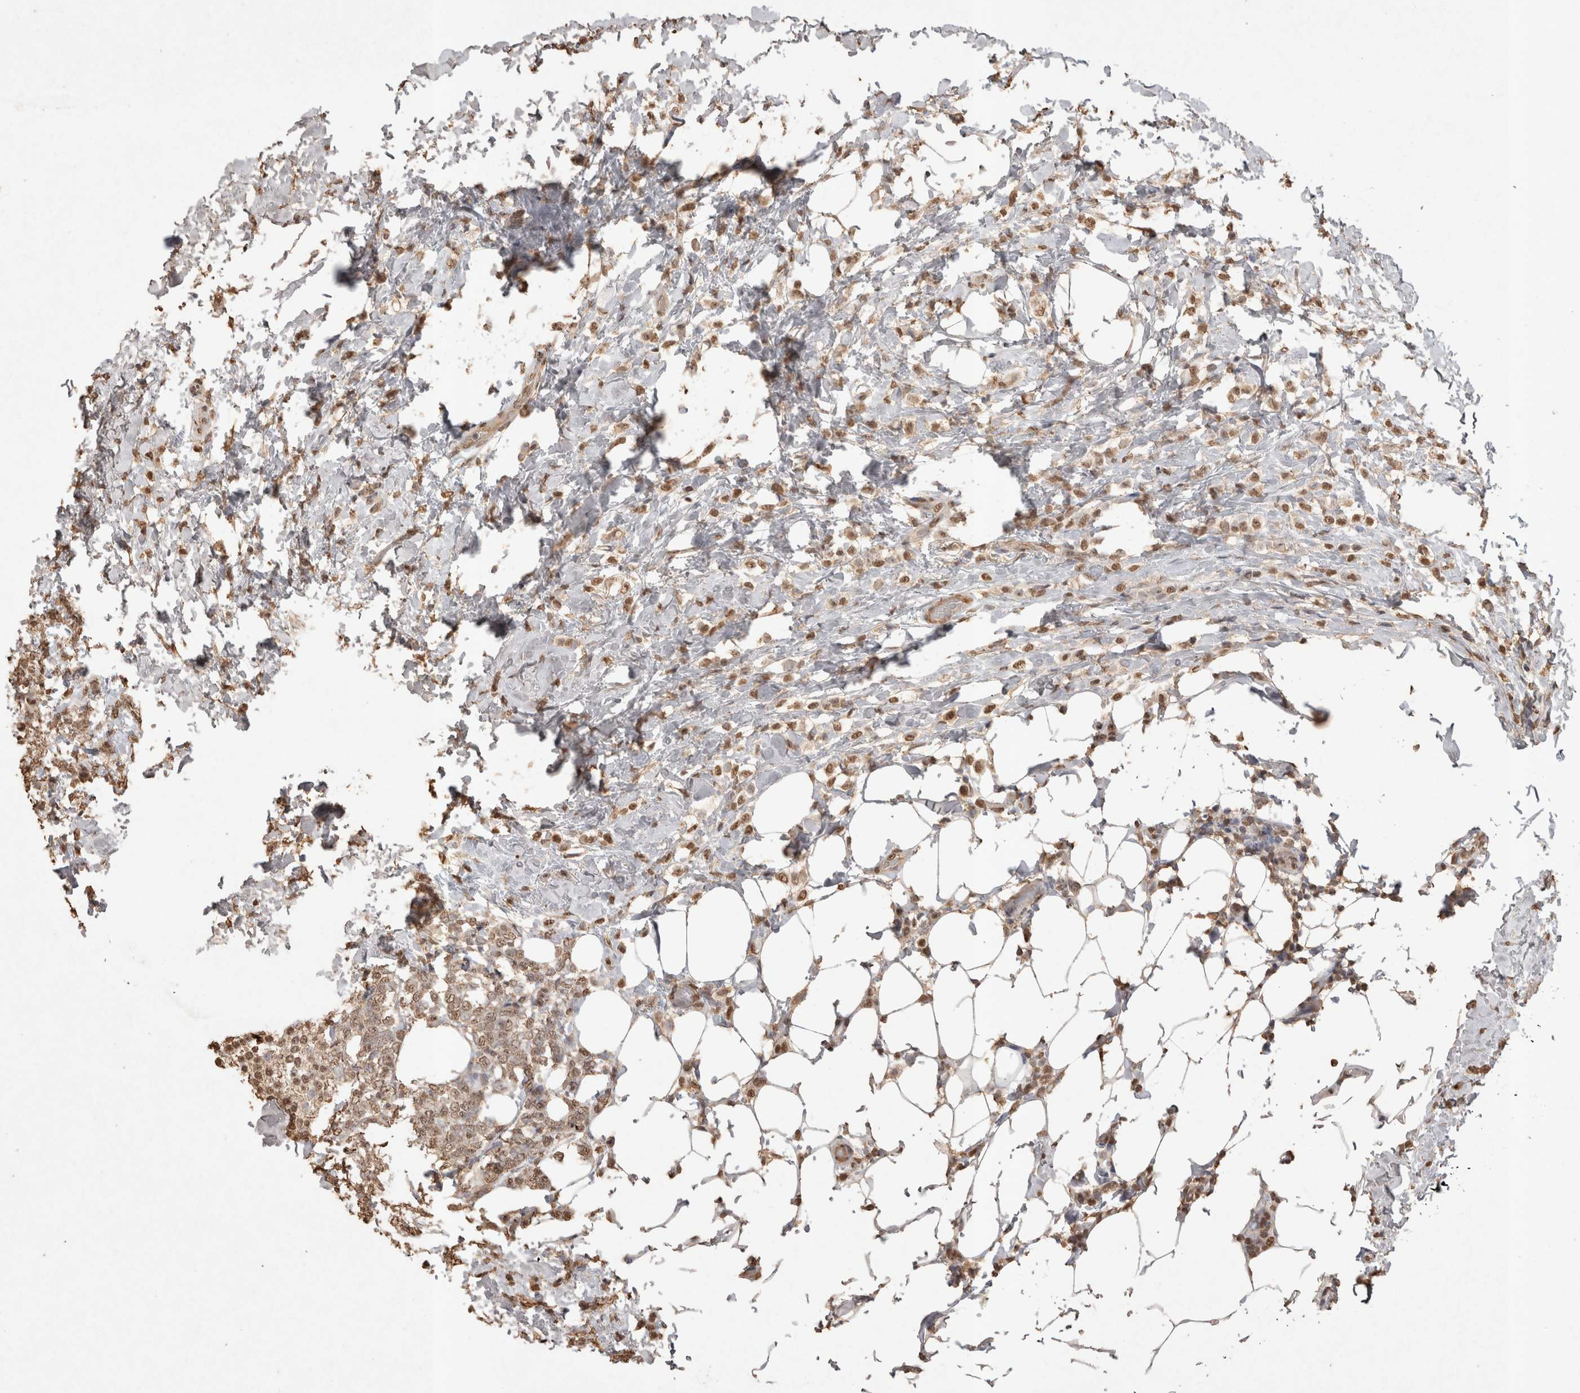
{"staining": {"intensity": "moderate", "quantity": ">75%", "location": "nuclear"}, "tissue": "breast cancer", "cell_type": "Tumor cells", "image_type": "cancer", "snomed": [{"axis": "morphology", "description": "Lobular carcinoma"}, {"axis": "topography", "description": "Breast"}], "caption": "Human breast cancer stained with a protein marker exhibits moderate staining in tumor cells.", "gene": "MLX", "patient": {"sex": "female", "age": 50}}